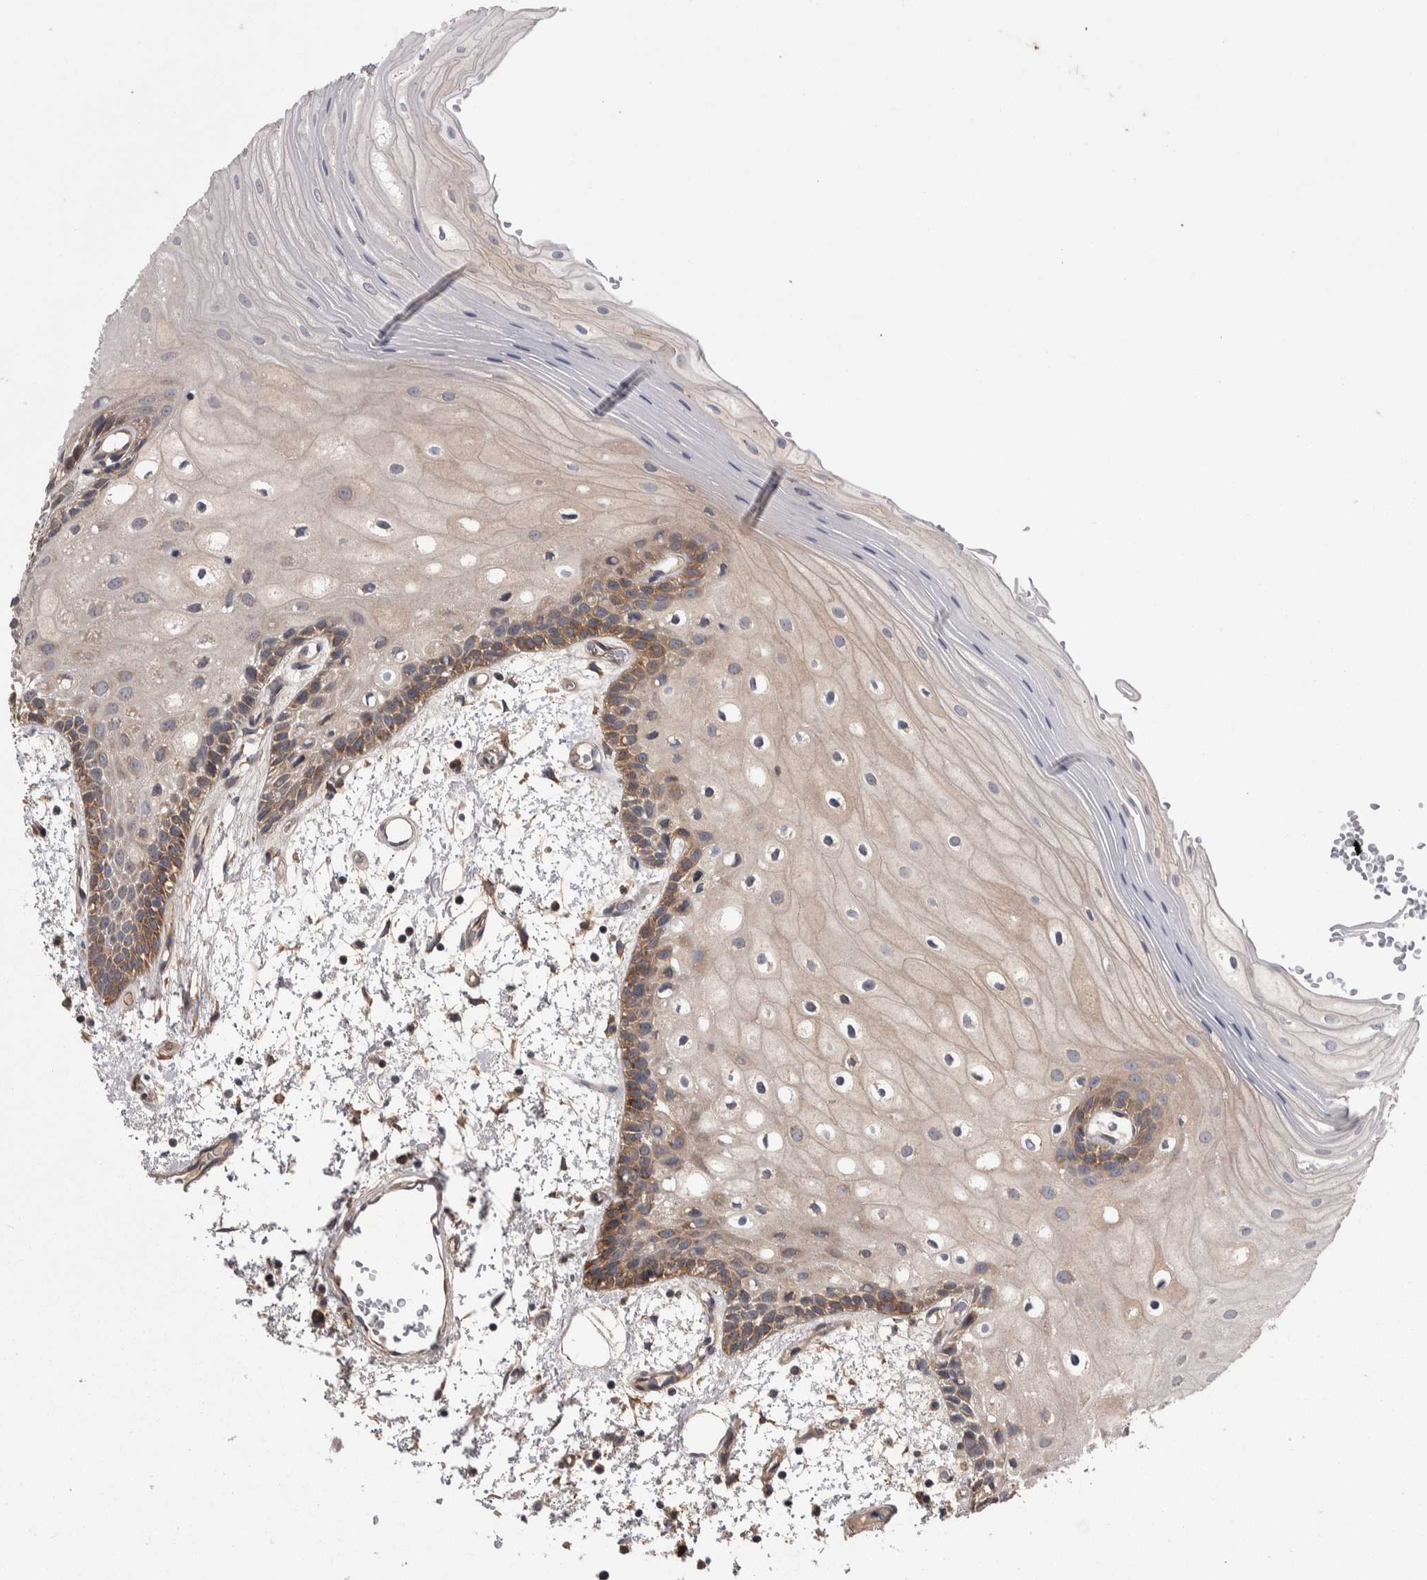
{"staining": {"intensity": "moderate", "quantity": "<25%", "location": "cytoplasmic/membranous"}, "tissue": "oral mucosa", "cell_type": "Squamous epithelial cells", "image_type": "normal", "snomed": [{"axis": "morphology", "description": "Normal tissue, NOS"}, {"axis": "topography", "description": "Oral tissue"}], "caption": "This is an image of IHC staining of unremarkable oral mucosa, which shows moderate expression in the cytoplasmic/membranous of squamous epithelial cells.", "gene": "LIMA1", "patient": {"sex": "male", "age": 52}}